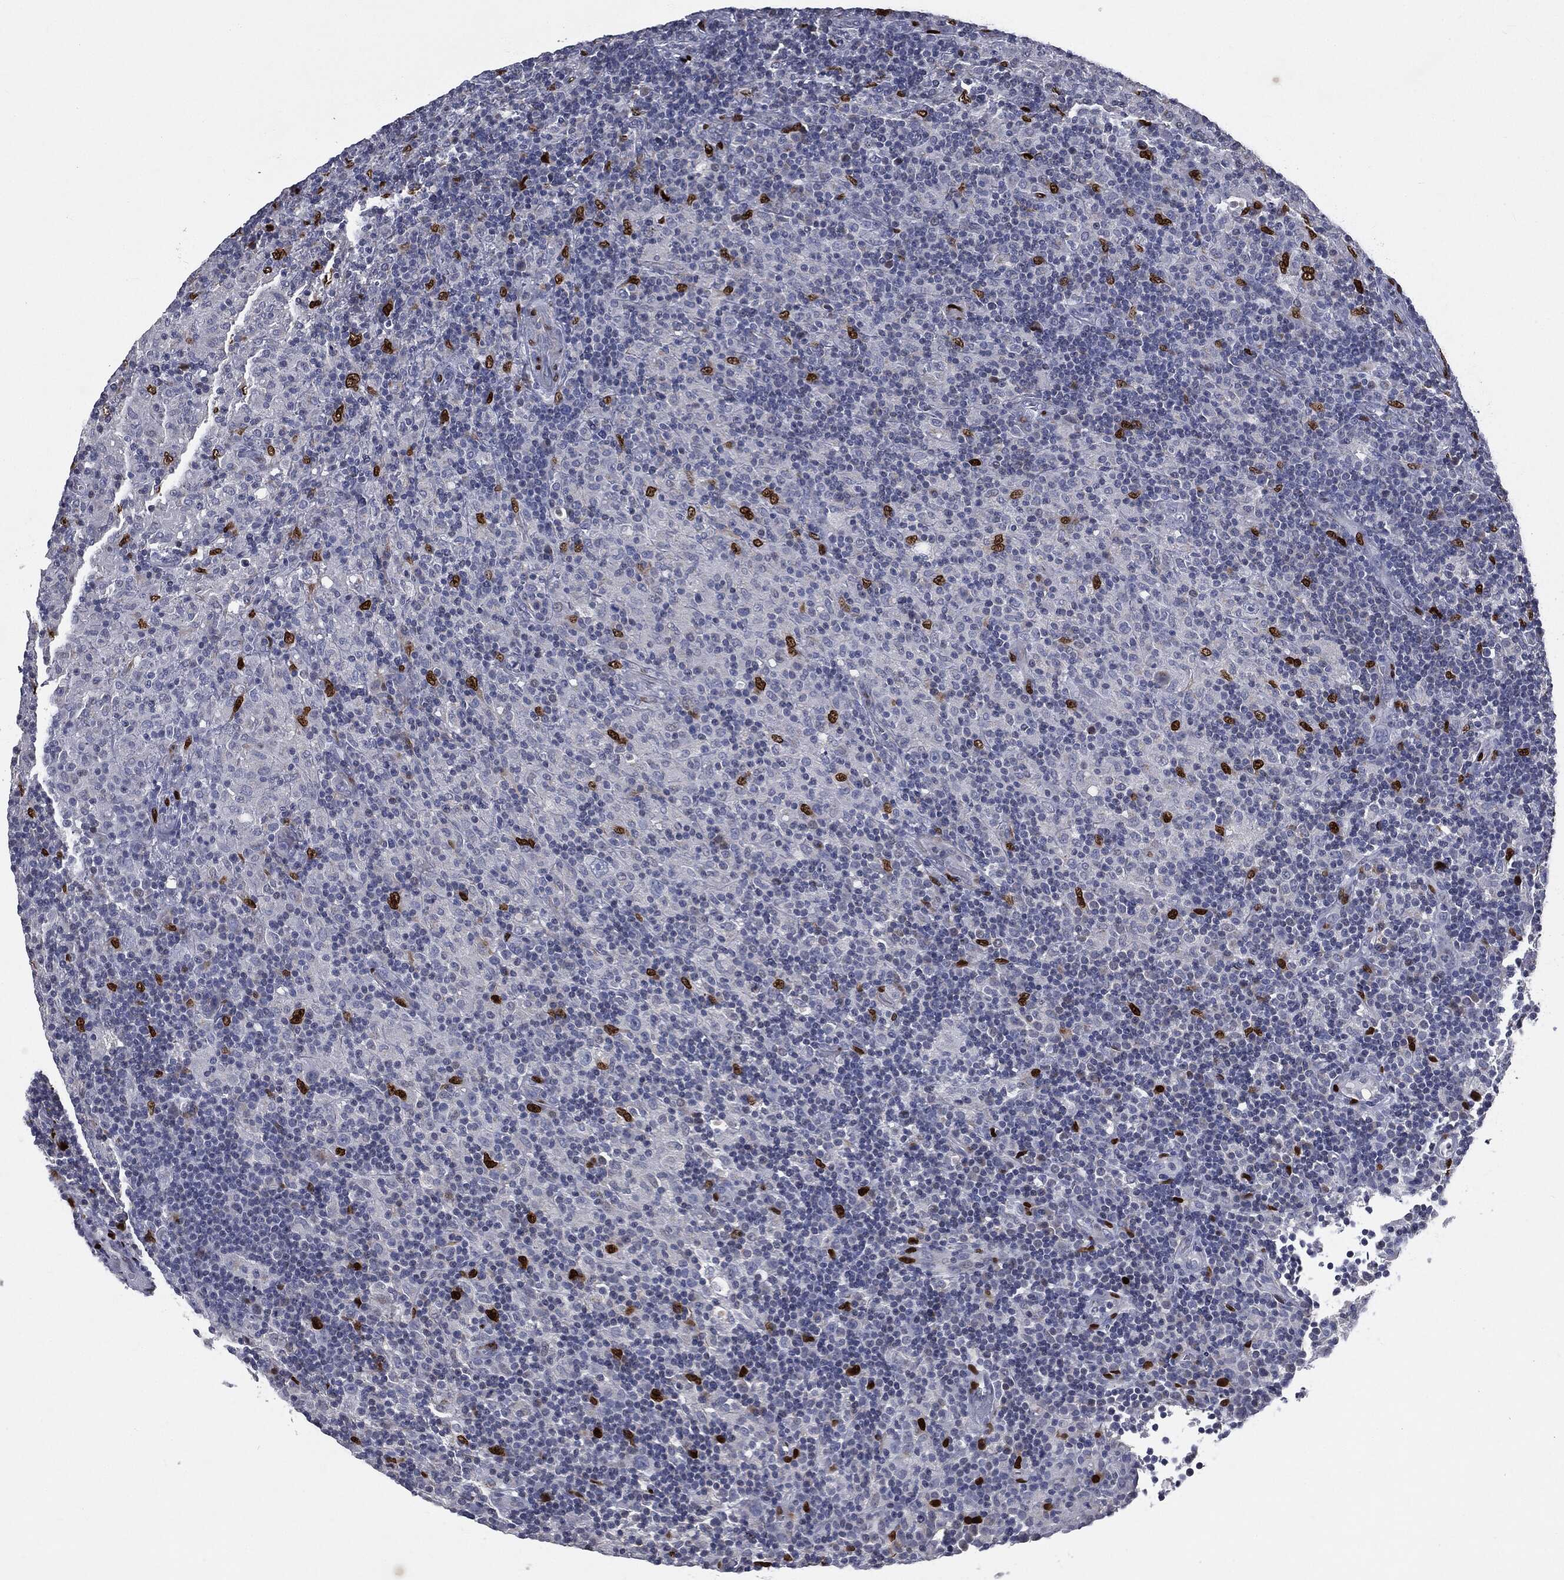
{"staining": {"intensity": "strong", "quantity": "25%-75%", "location": "nuclear"}, "tissue": "lymphoma", "cell_type": "Tumor cells", "image_type": "cancer", "snomed": [{"axis": "morphology", "description": "Hodgkin's disease, NOS"}, {"axis": "topography", "description": "Lymph node"}], "caption": "Strong nuclear protein positivity is present in about 25%-75% of tumor cells in lymphoma. The protein of interest is stained brown, and the nuclei are stained in blue (DAB (3,3'-diaminobenzidine) IHC with brightfield microscopy, high magnification).", "gene": "CASD1", "patient": {"sex": "male", "age": 70}}